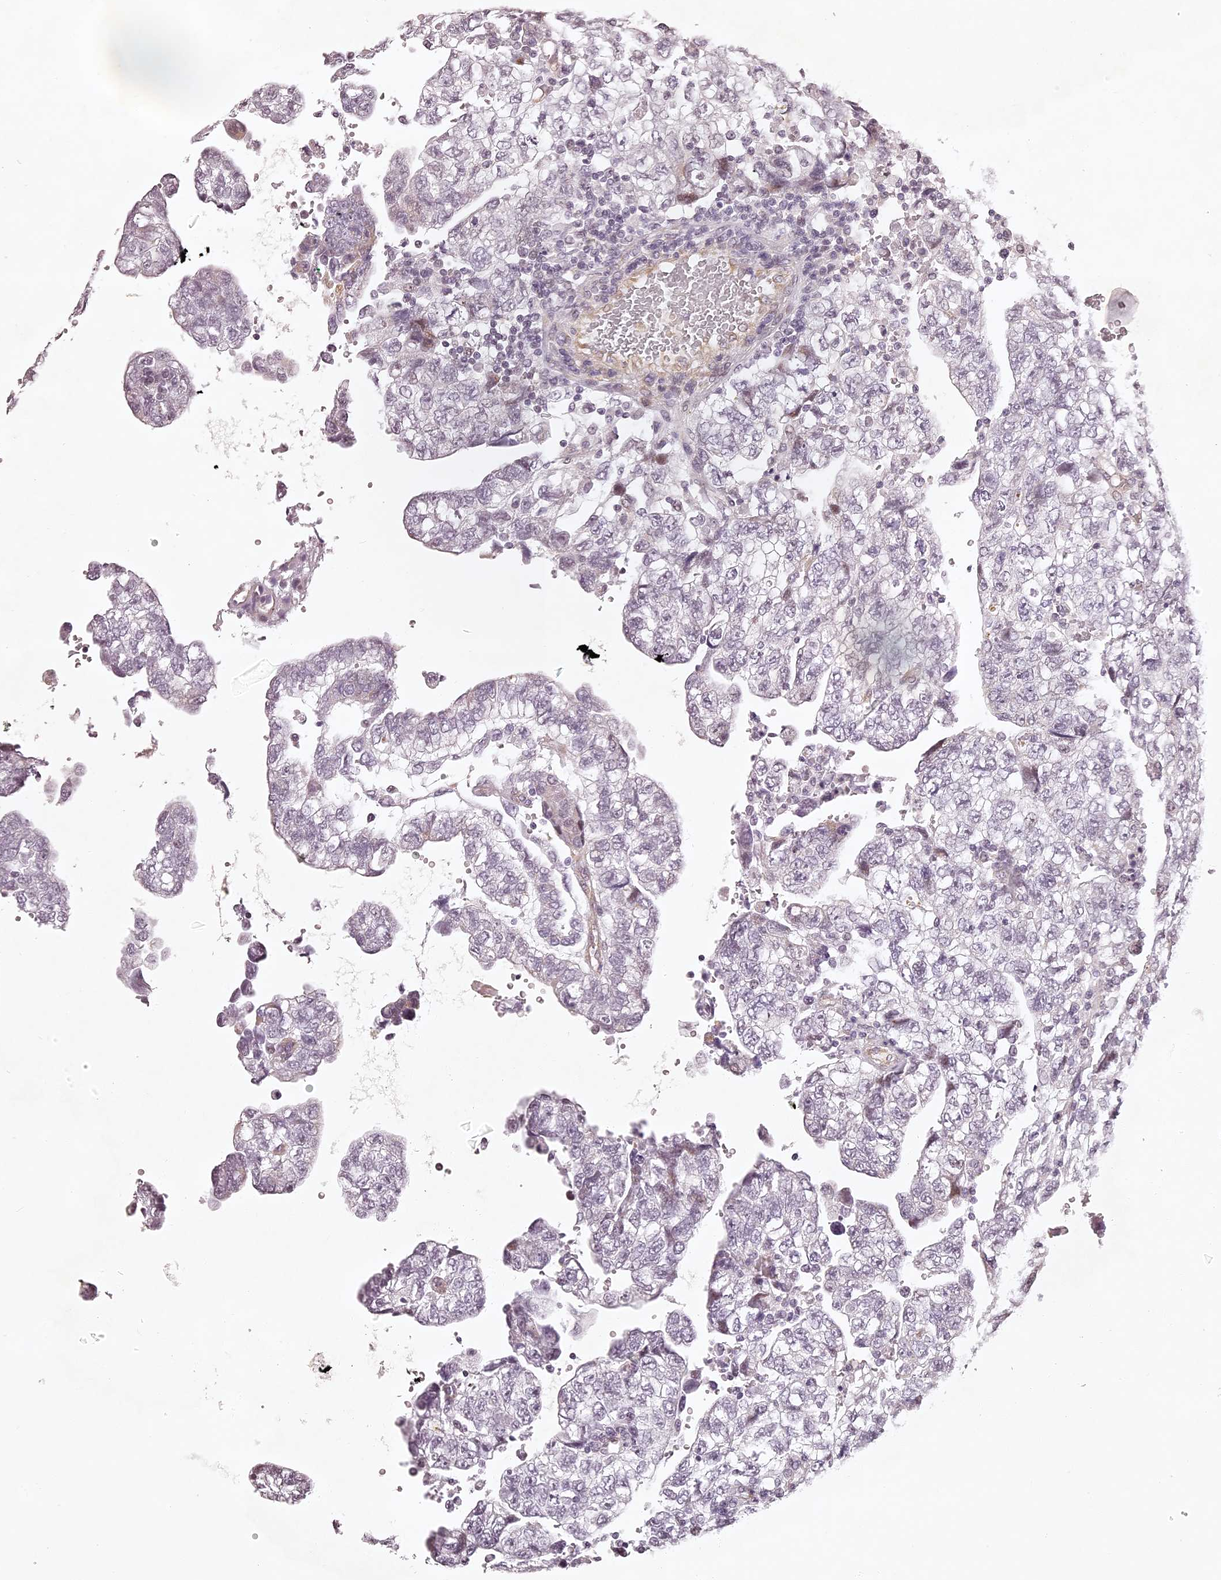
{"staining": {"intensity": "negative", "quantity": "none", "location": "none"}, "tissue": "testis cancer", "cell_type": "Tumor cells", "image_type": "cancer", "snomed": [{"axis": "morphology", "description": "Carcinoma, Embryonal, NOS"}, {"axis": "topography", "description": "Testis"}], "caption": "A high-resolution photomicrograph shows immunohistochemistry staining of embryonal carcinoma (testis), which demonstrates no significant expression in tumor cells. The staining was performed using DAB to visualize the protein expression in brown, while the nuclei were stained in blue with hematoxylin (Magnification: 20x).", "gene": "ELAPOR1", "patient": {"sex": "male", "age": 36}}